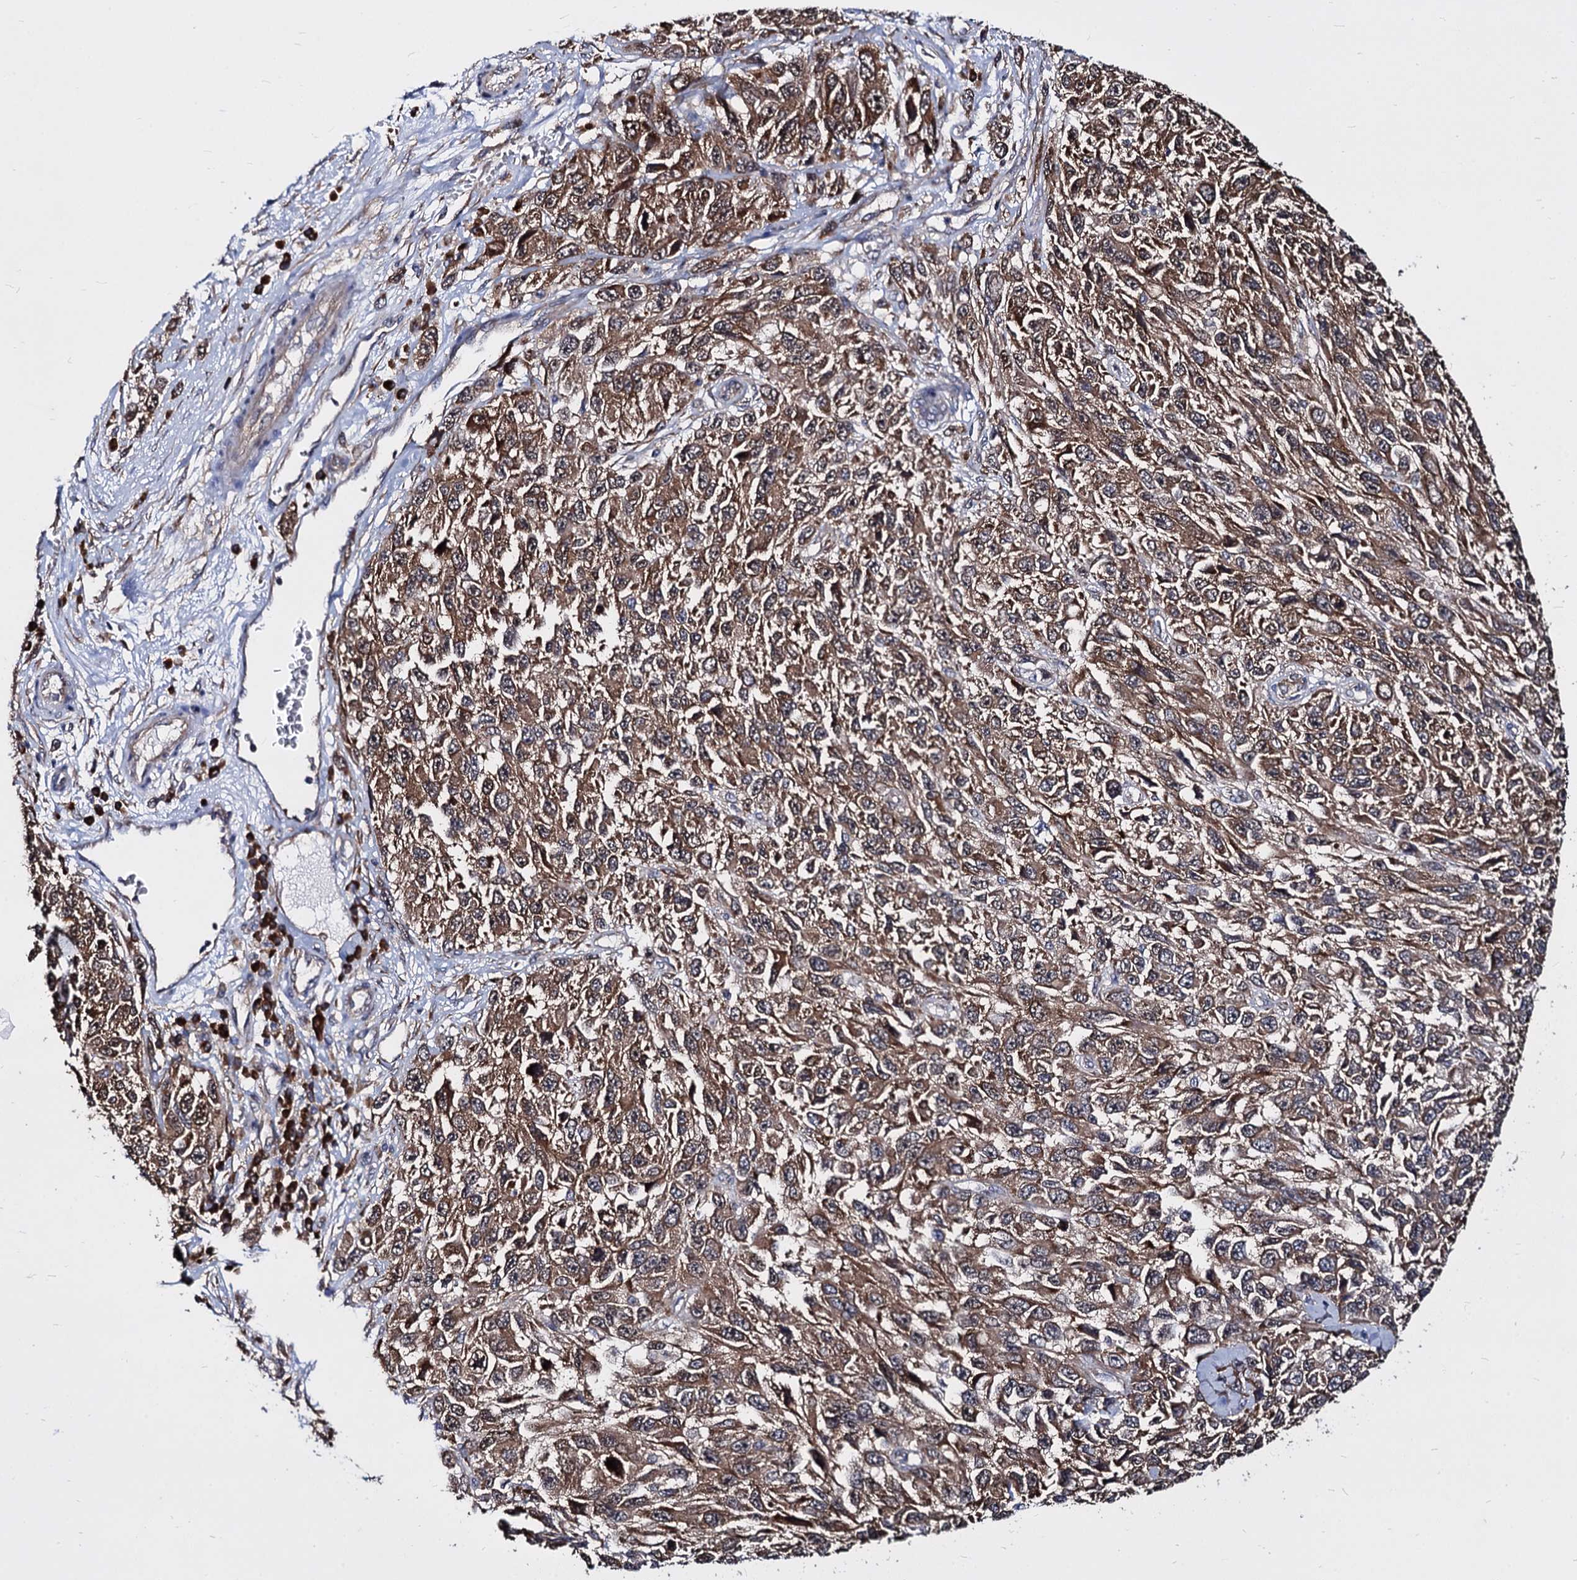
{"staining": {"intensity": "moderate", "quantity": ">75%", "location": "cytoplasmic/membranous"}, "tissue": "melanoma", "cell_type": "Tumor cells", "image_type": "cancer", "snomed": [{"axis": "morphology", "description": "Normal tissue, NOS"}, {"axis": "morphology", "description": "Malignant melanoma, NOS"}, {"axis": "topography", "description": "Skin"}], "caption": "Protein analysis of malignant melanoma tissue reveals moderate cytoplasmic/membranous expression in about >75% of tumor cells.", "gene": "NME1", "patient": {"sex": "female", "age": 96}}